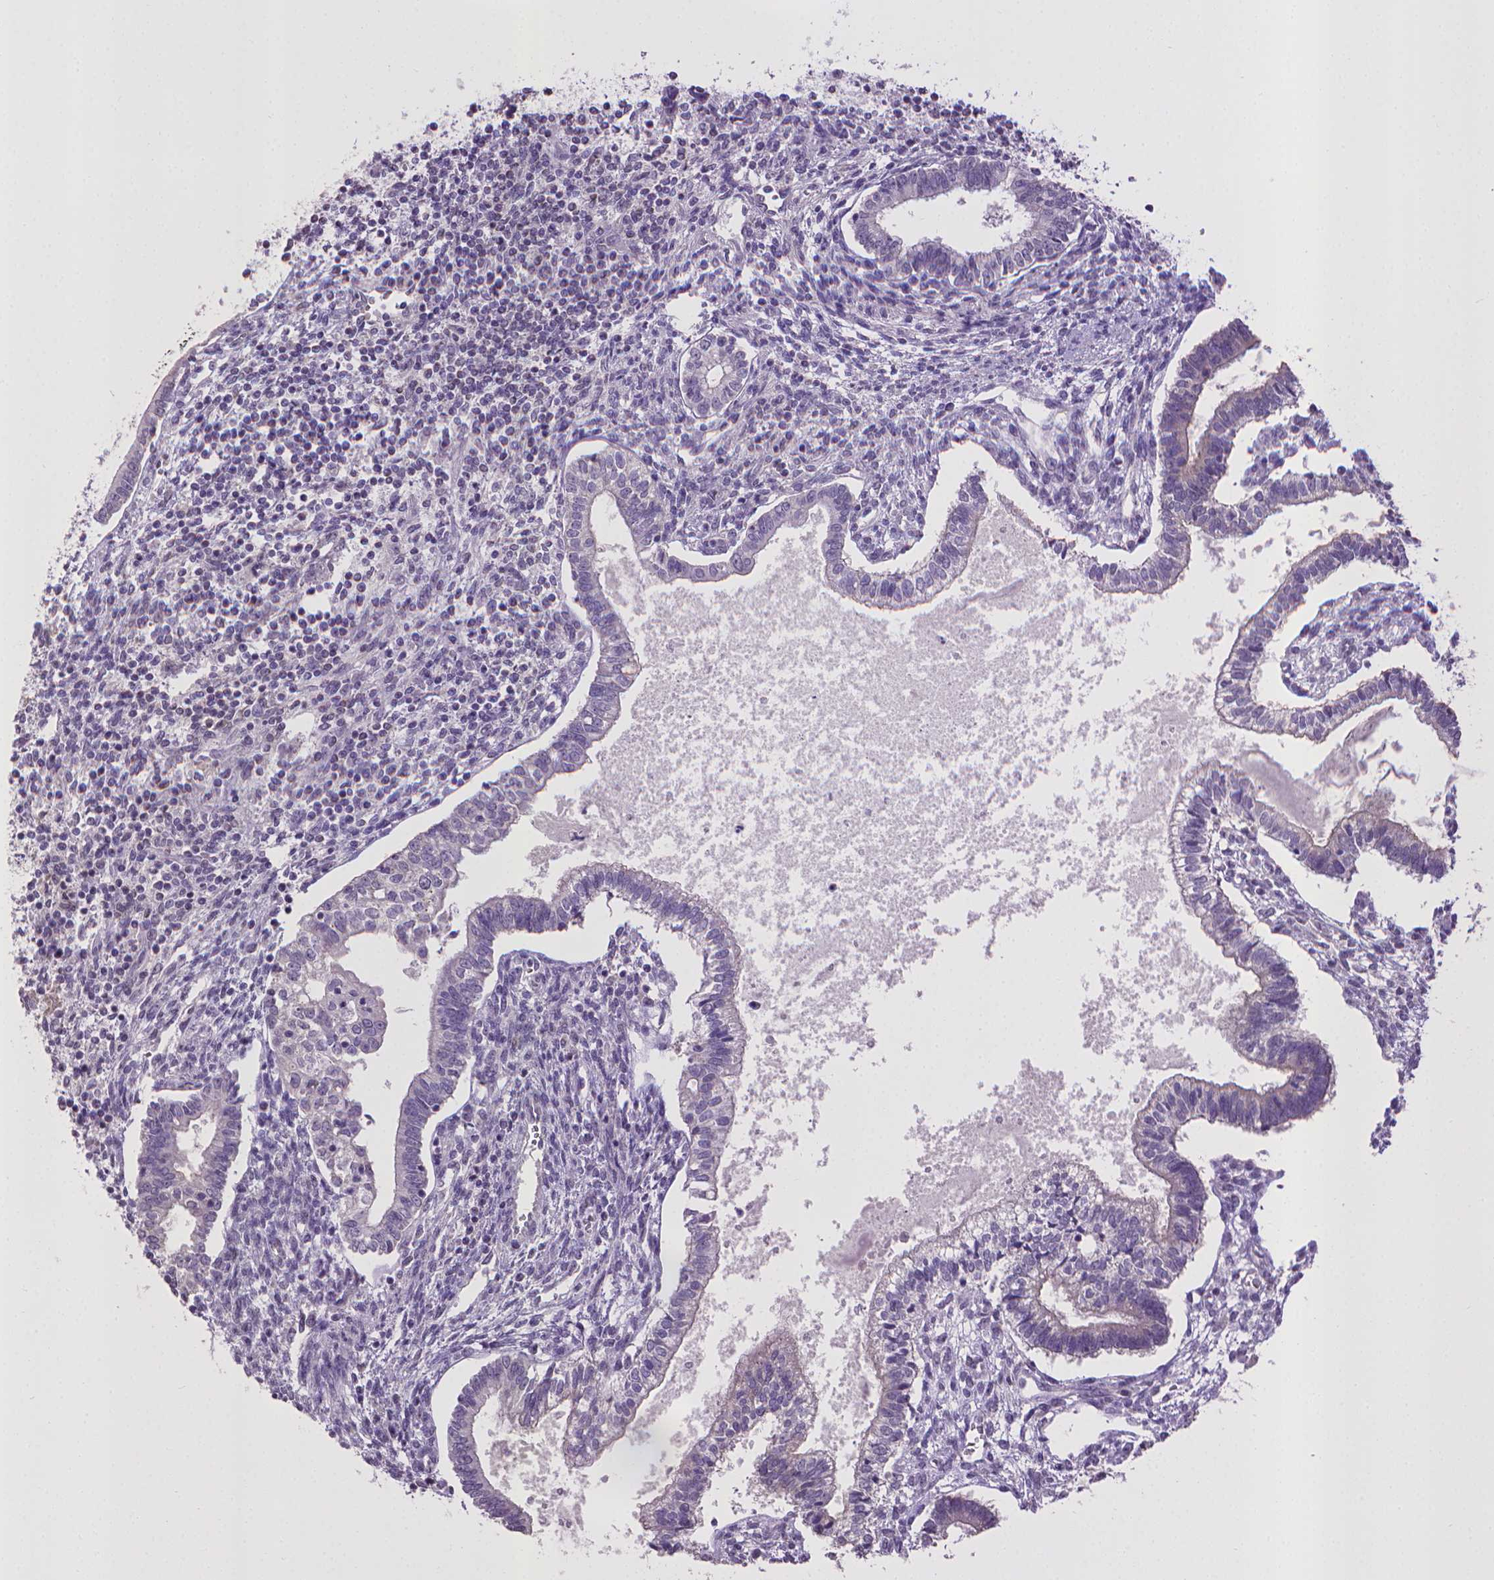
{"staining": {"intensity": "negative", "quantity": "none", "location": "none"}, "tissue": "testis cancer", "cell_type": "Tumor cells", "image_type": "cancer", "snomed": [{"axis": "morphology", "description": "Carcinoma, Embryonal, NOS"}, {"axis": "topography", "description": "Testis"}], "caption": "An immunohistochemistry (IHC) photomicrograph of testis cancer is shown. There is no staining in tumor cells of testis cancer.", "gene": "KMO", "patient": {"sex": "male", "age": 37}}